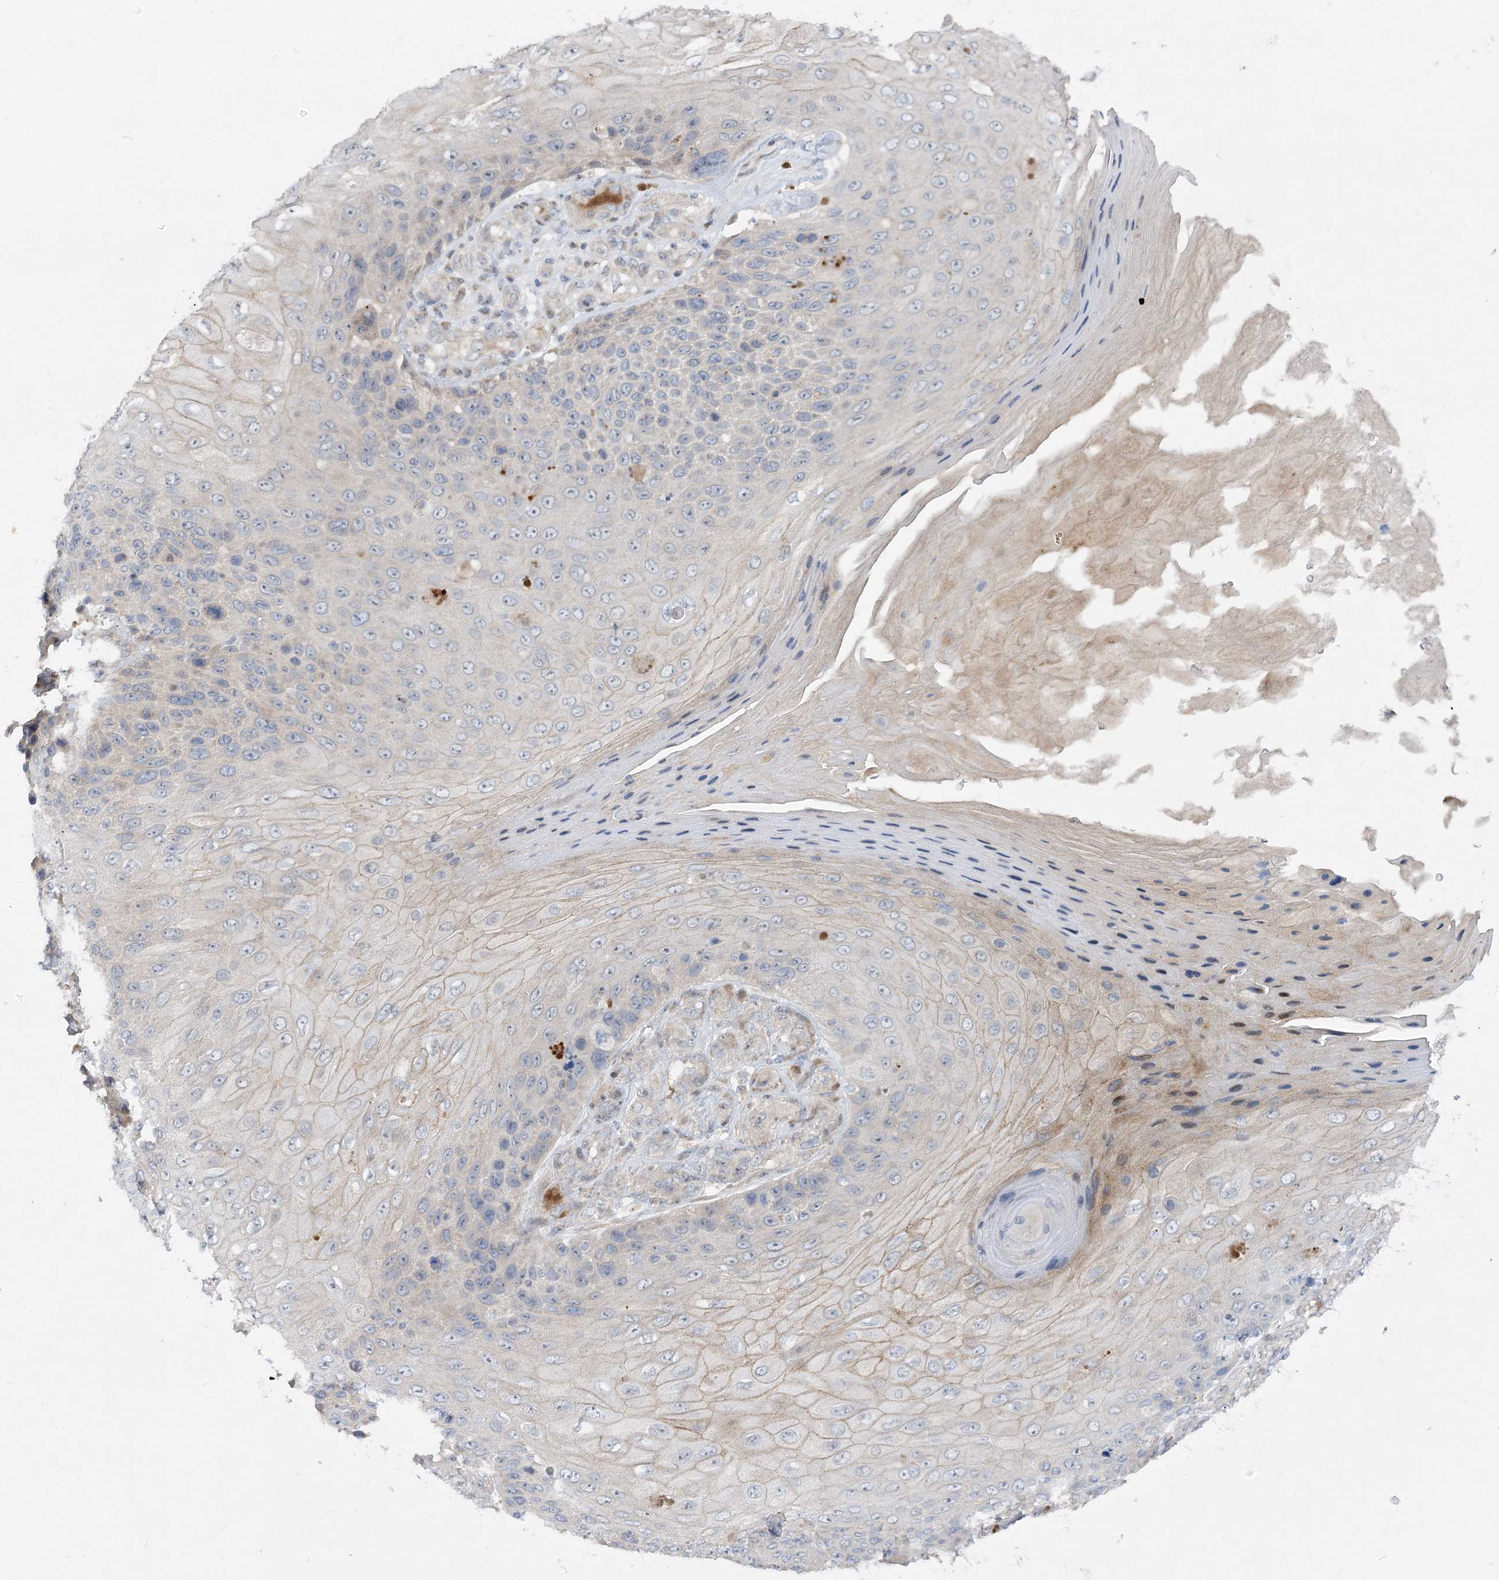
{"staining": {"intensity": "weak", "quantity": "25%-75%", "location": "cytoplasmic/membranous"}, "tissue": "skin cancer", "cell_type": "Tumor cells", "image_type": "cancer", "snomed": [{"axis": "morphology", "description": "Squamous cell carcinoma, NOS"}, {"axis": "topography", "description": "Skin"}], "caption": "Brown immunohistochemical staining in skin squamous cell carcinoma displays weak cytoplasmic/membranous staining in approximately 25%-75% of tumor cells.", "gene": "FGF19", "patient": {"sex": "female", "age": 88}}